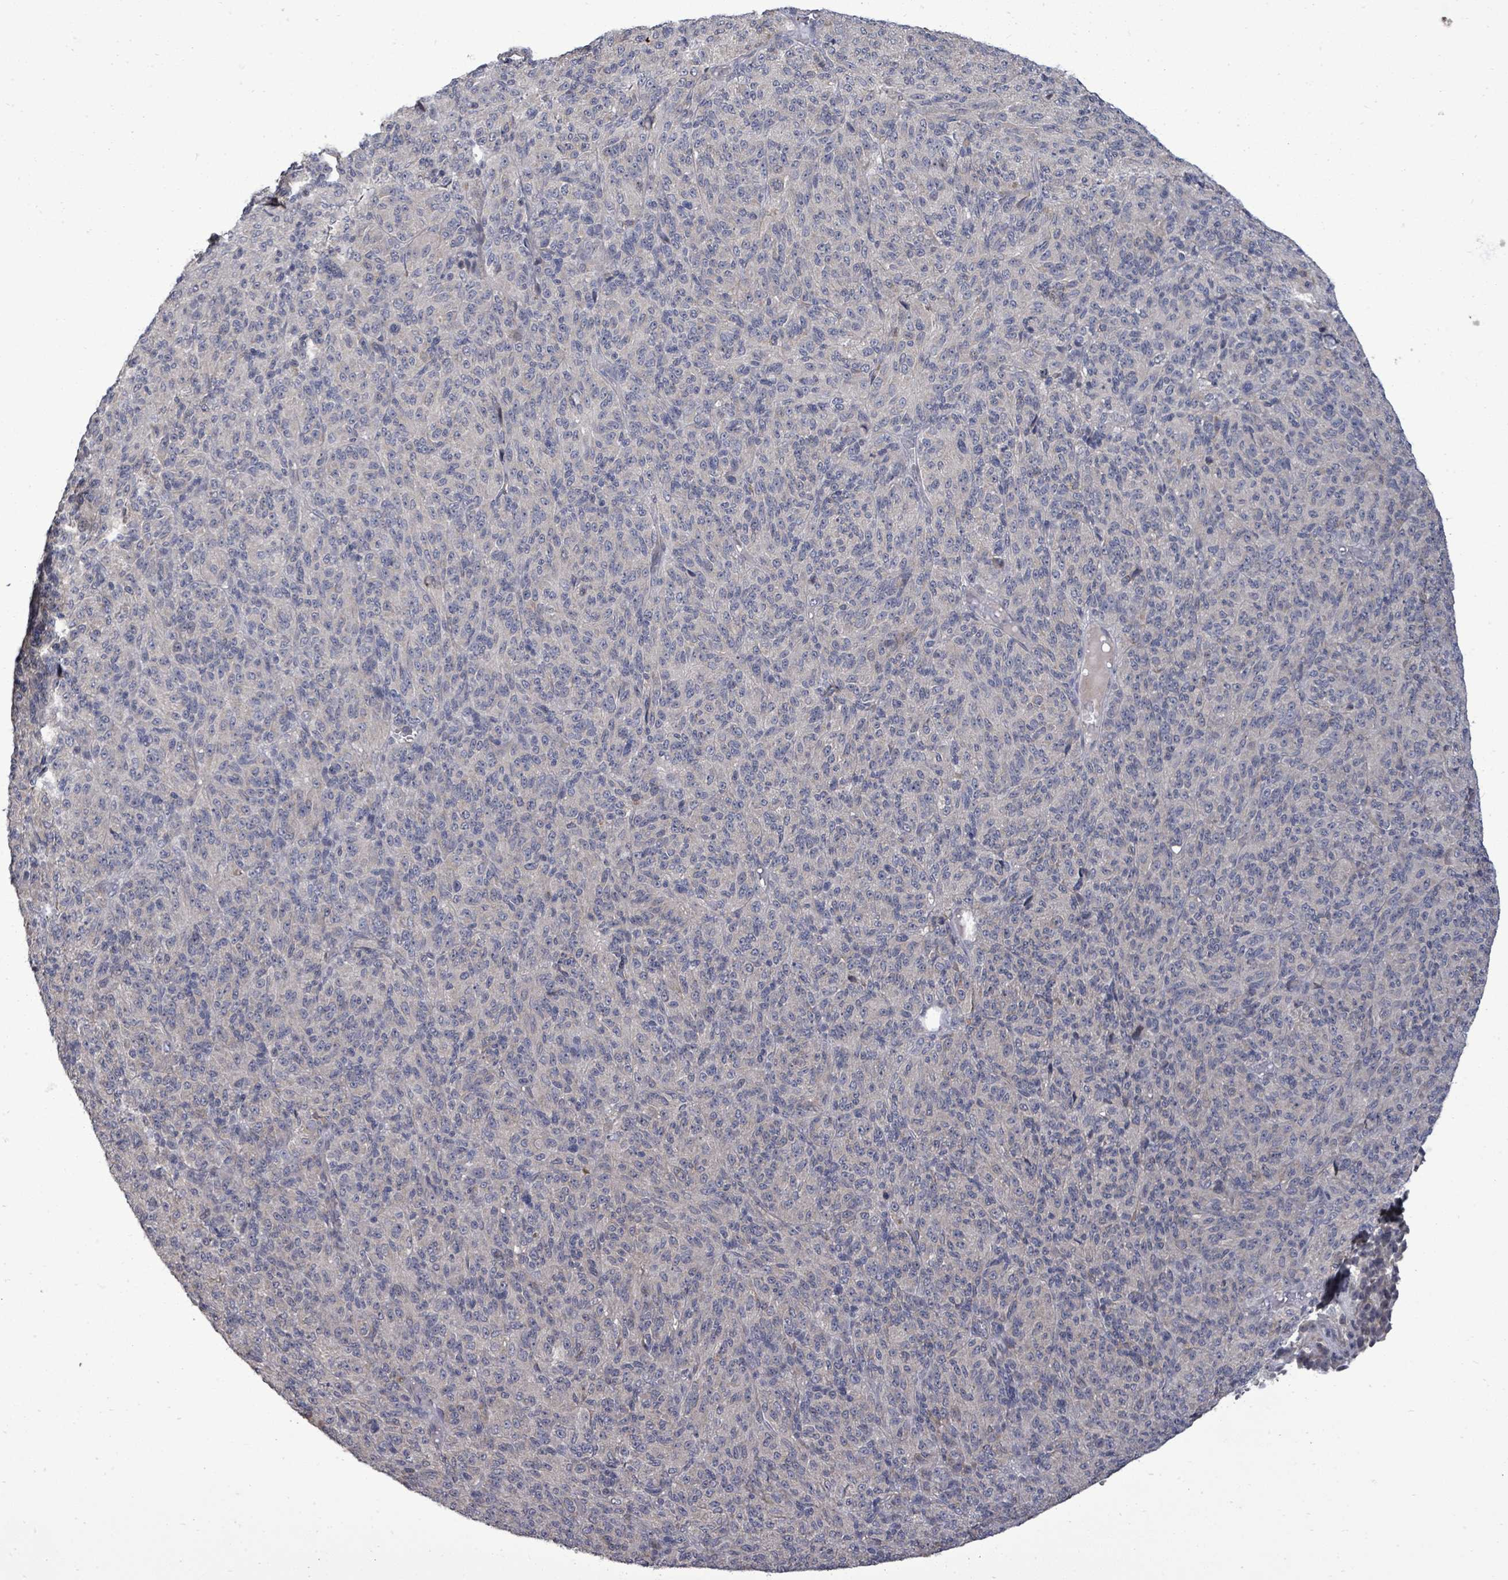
{"staining": {"intensity": "negative", "quantity": "none", "location": "none"}, "tissue": "melanoma", "cell_type": "Tumor cells", "image_type": "cancer", "snomed": [{"axis": "morphology", "description": "Malignant melanoma, Metastatic site"}, {"axis": "topography", "description": "Brain"}], "caption": "Melanoma was stained to show a protein in brown. There is no significant staining in tumor cells.", "gene": "POMGNT2", "patient": {"sex": "female", "age": 56}}